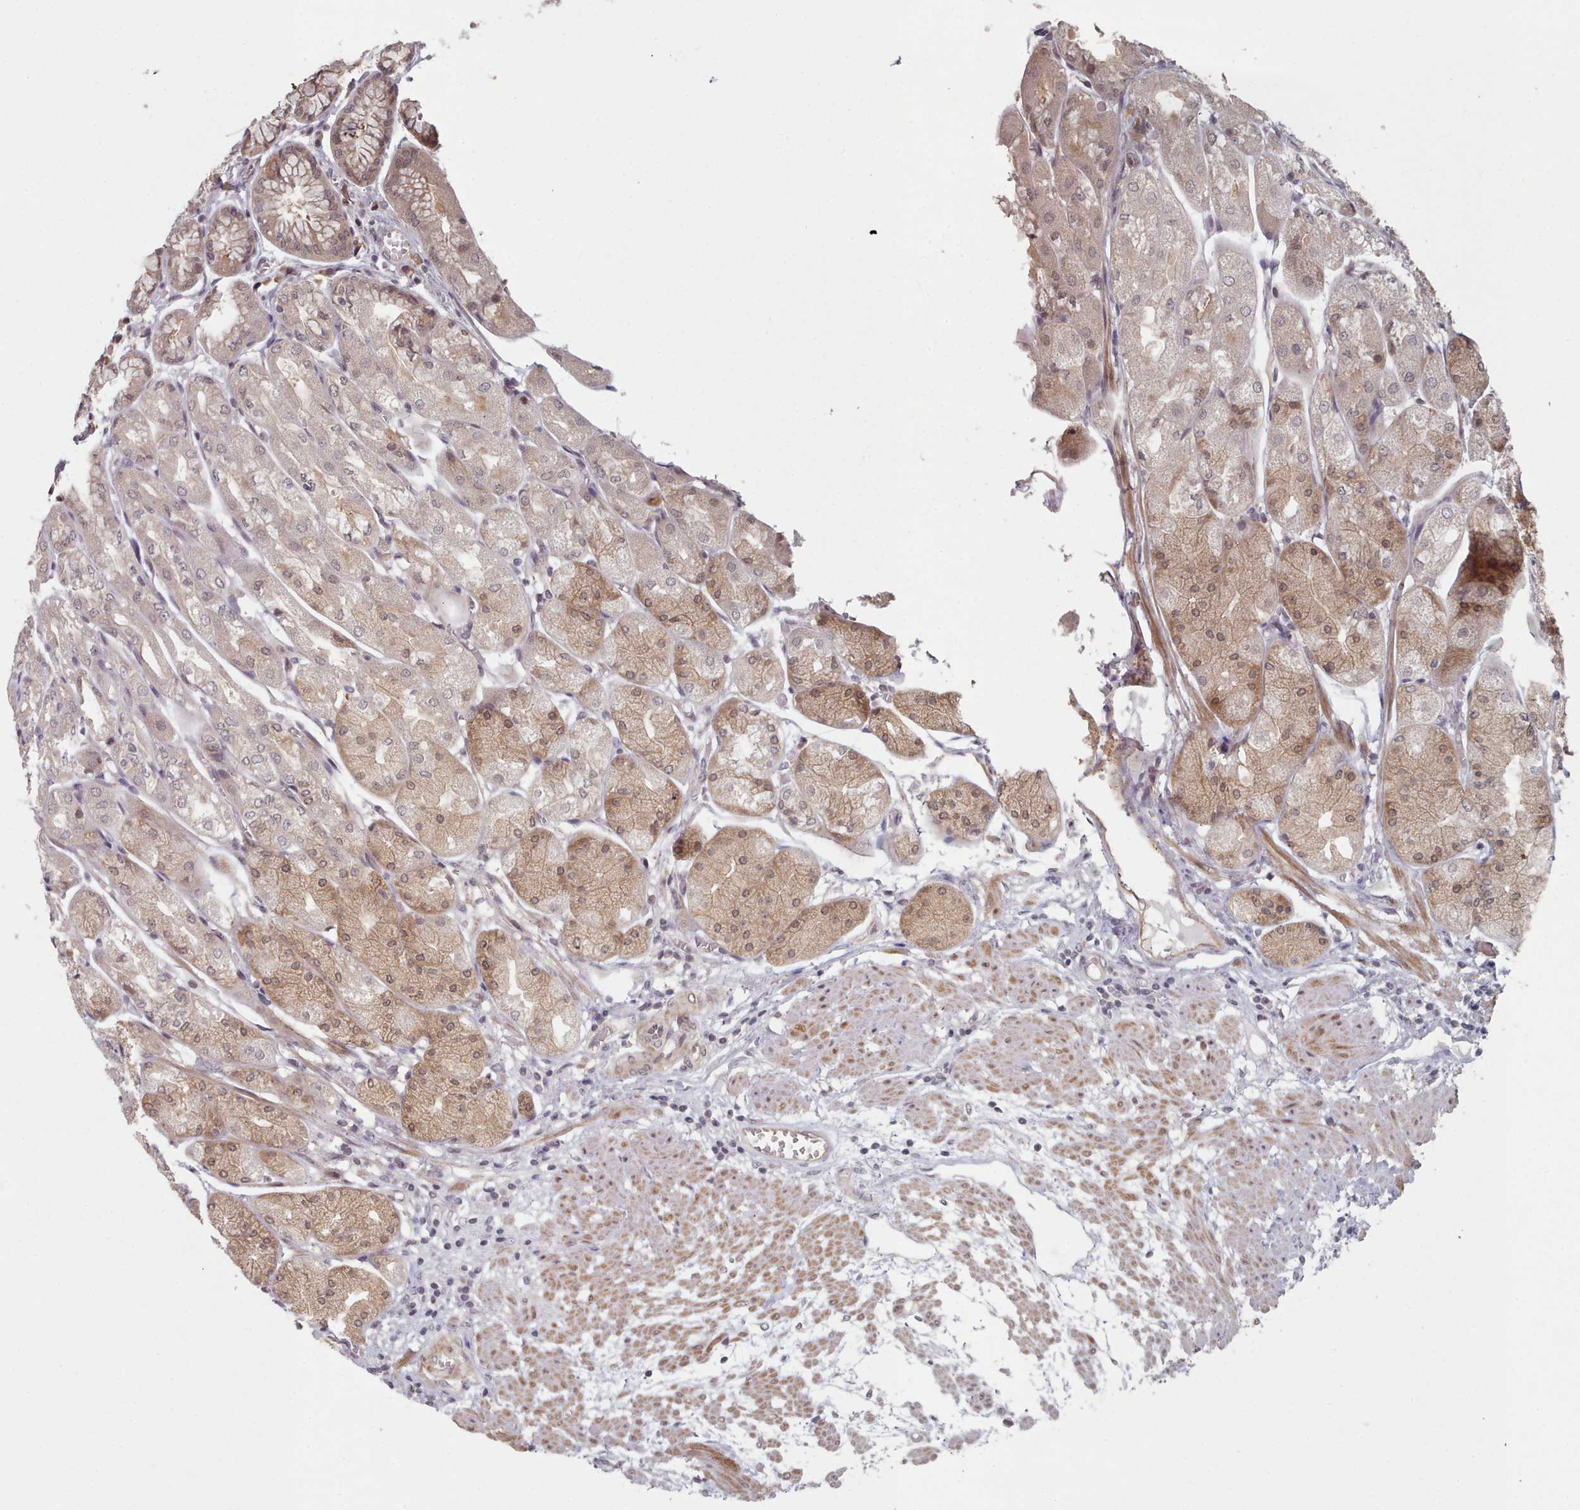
{"staining": {"intensity": "moderate", "quantity": "<25%", "location": "cytoplasmic/membranous,nuclear"}, "tissue": "stomach", "cell_type": "Glandular cells", "image_type": "normal", "snomed": [{"axis": "morphology", "description": "Normal tissue, NOS"}, {"axis": "topography", "description": "Stomach, upper"}], "caption": "Normal stomach displays moderate cytoplasmic/membranous,nuclear expression in about <25% of glandular cells, visualized by immunohistochemistry. (DAB IHC, brown staining for protein, blue staining for nuclei).", "gene": "HYAL3", "patient": {"sex": "male", "age": 72}}